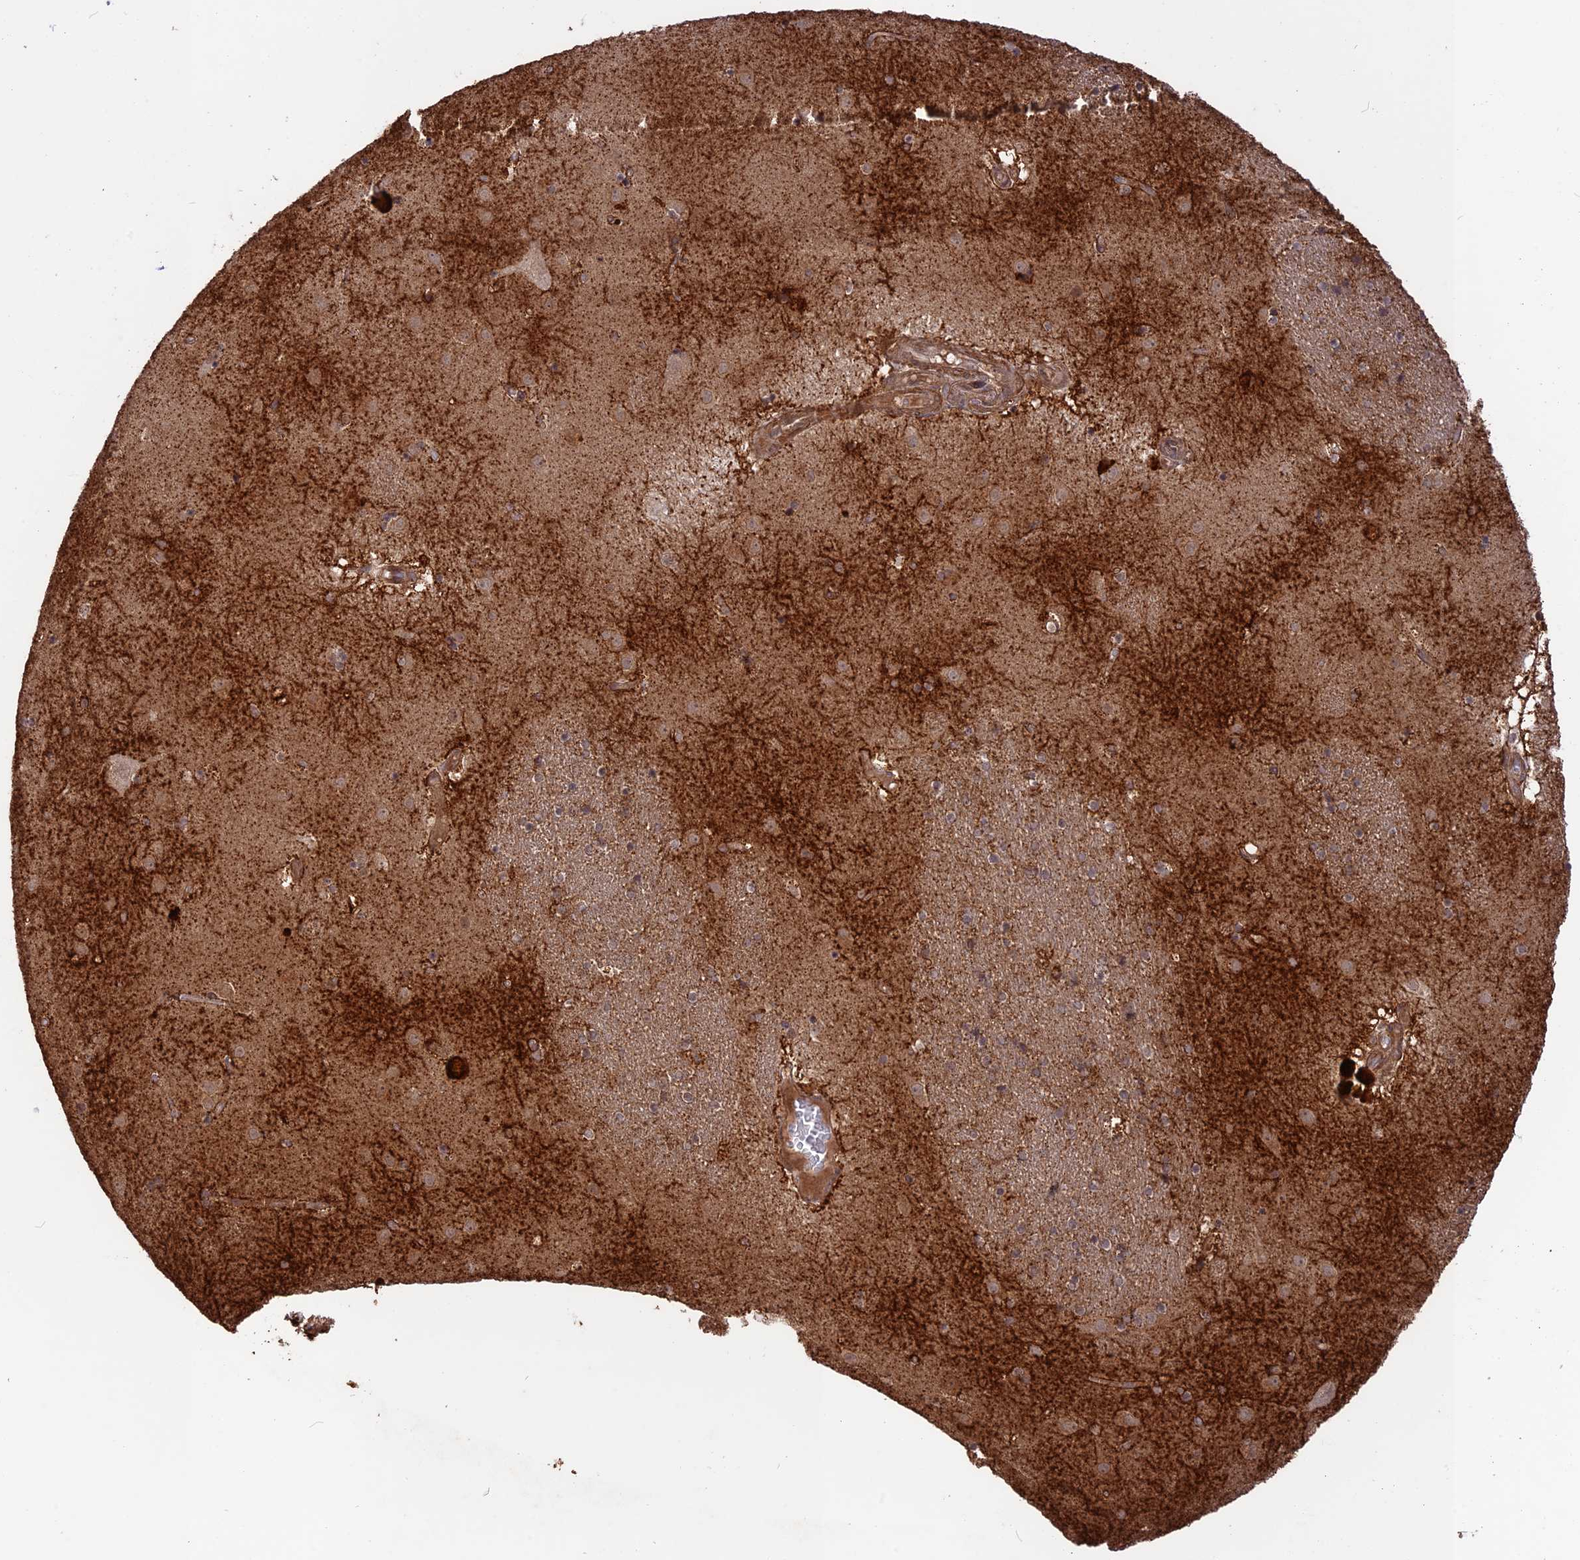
{"staining": {"intensity": "weak", "quantity": "<25%", "location": "cytoplasmic/membranous"}, "tissue": "caudate", "cell_type": "Glial cells", "image_type": "normal", "snomed": [{"axis": "morphology", "description": "Normal tissue, NOS"}, {"axis": "topography", "description": "Lateral ventricle wall"}], "caption": "High power microscopy photomicrograph of an immunohistochemistry micrograph of benign caudate, revealing no significant expression in glial cells.", "gene": "CCDC174", "patient": {"sex": "male", "age": 70}}